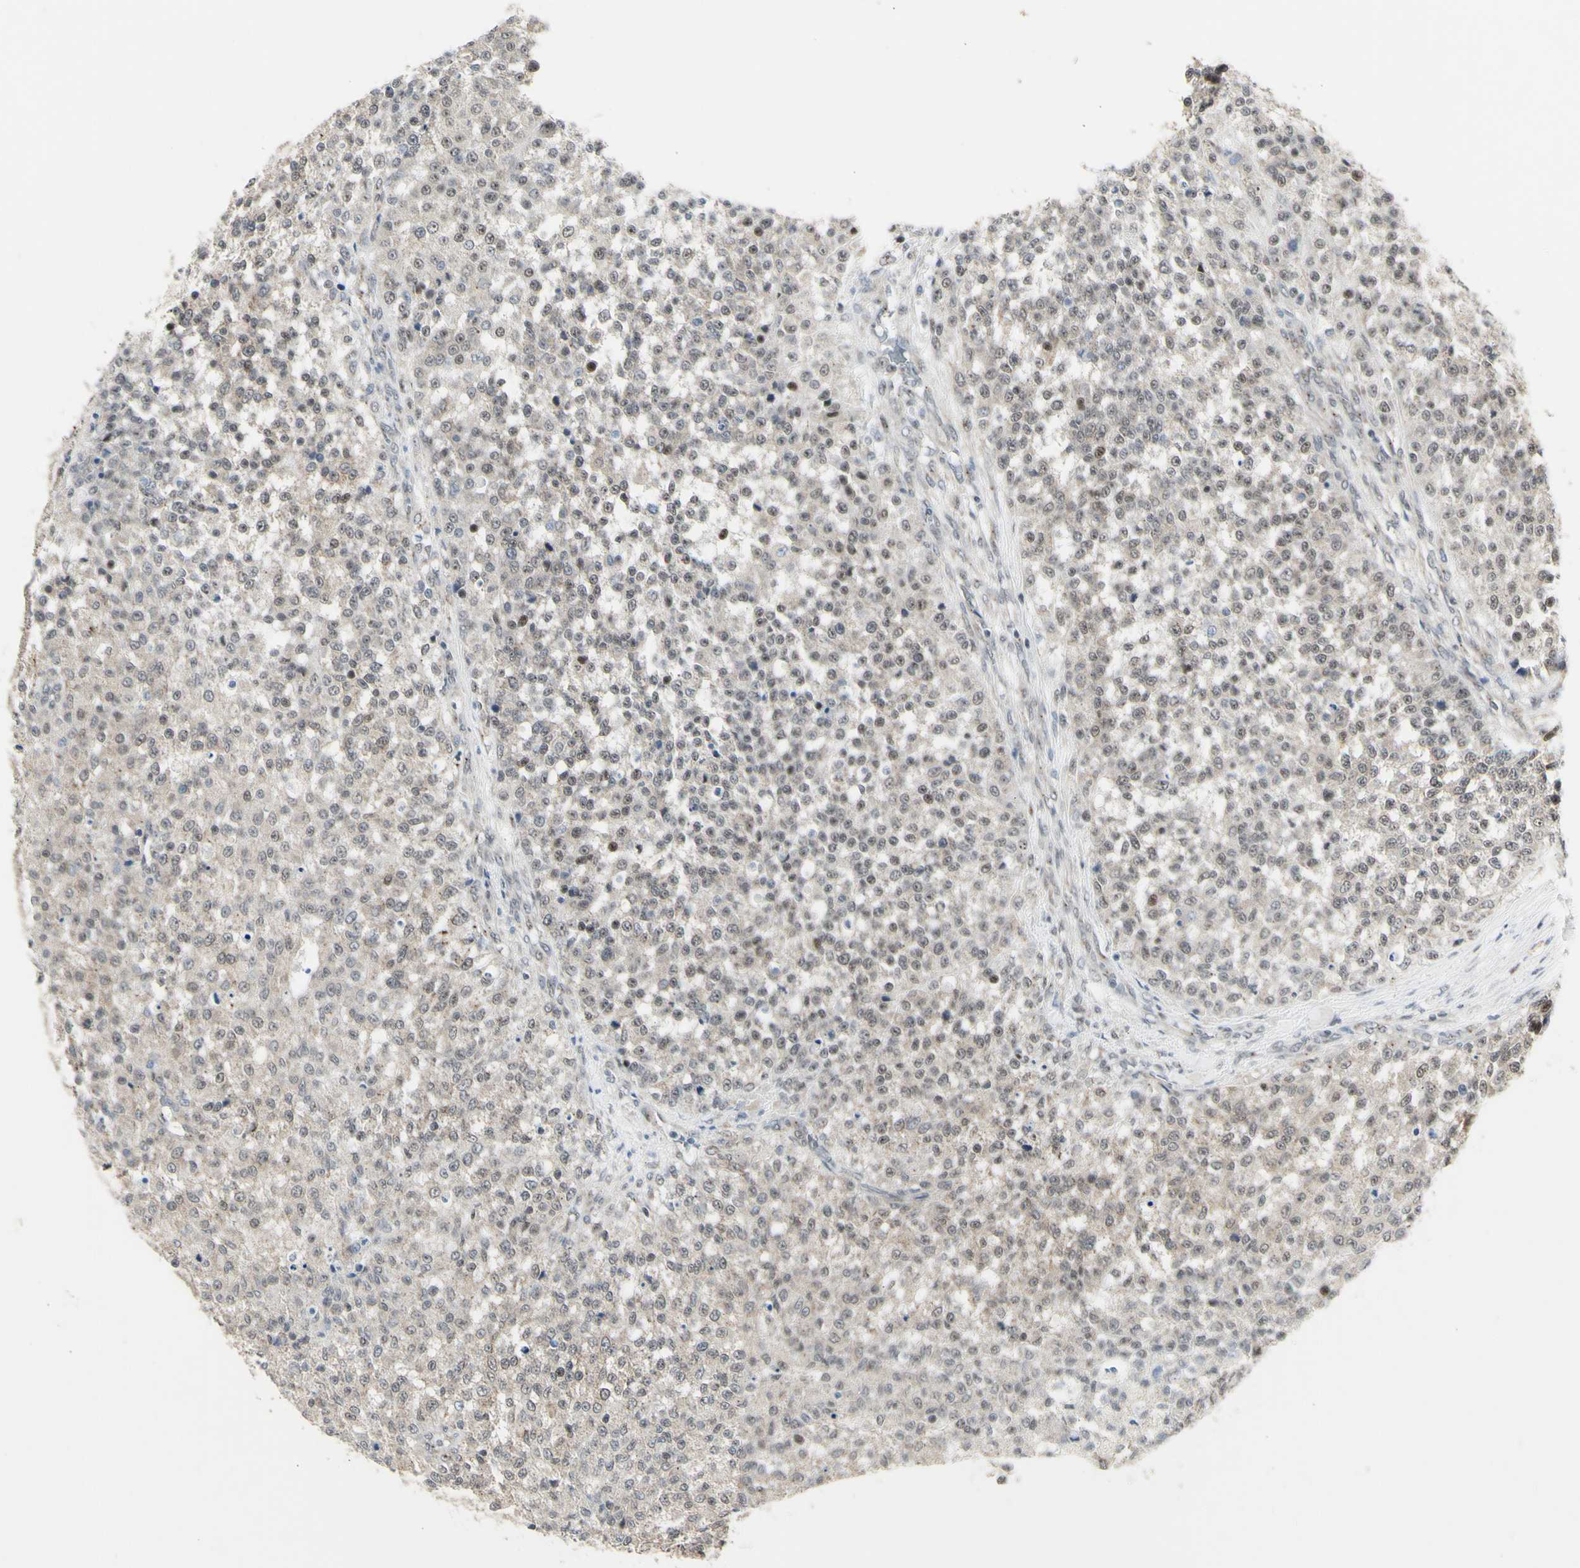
{"staining": {"intensity": "weak", "quantity": ">75%", "location": "nuclear"}, "tissue": "testis cancer", "cell_type": "Tumor cells", "image_type": "cancer", "snomed": [{"axis": "morphology", "description": "Seminoma, NOS"}, {"axis": "topography", "description": "Testis"}], "caption": "This micrograph demonstrates seminoma (testis) stained with immunohistochemistry to label a protein in brown. The nuclear of tumor cells show weak positivity for the protein. Nuclei are counter-stained blue.", "gene": "DHRS7B", "patient": {"sex": "male", "age": 59}}